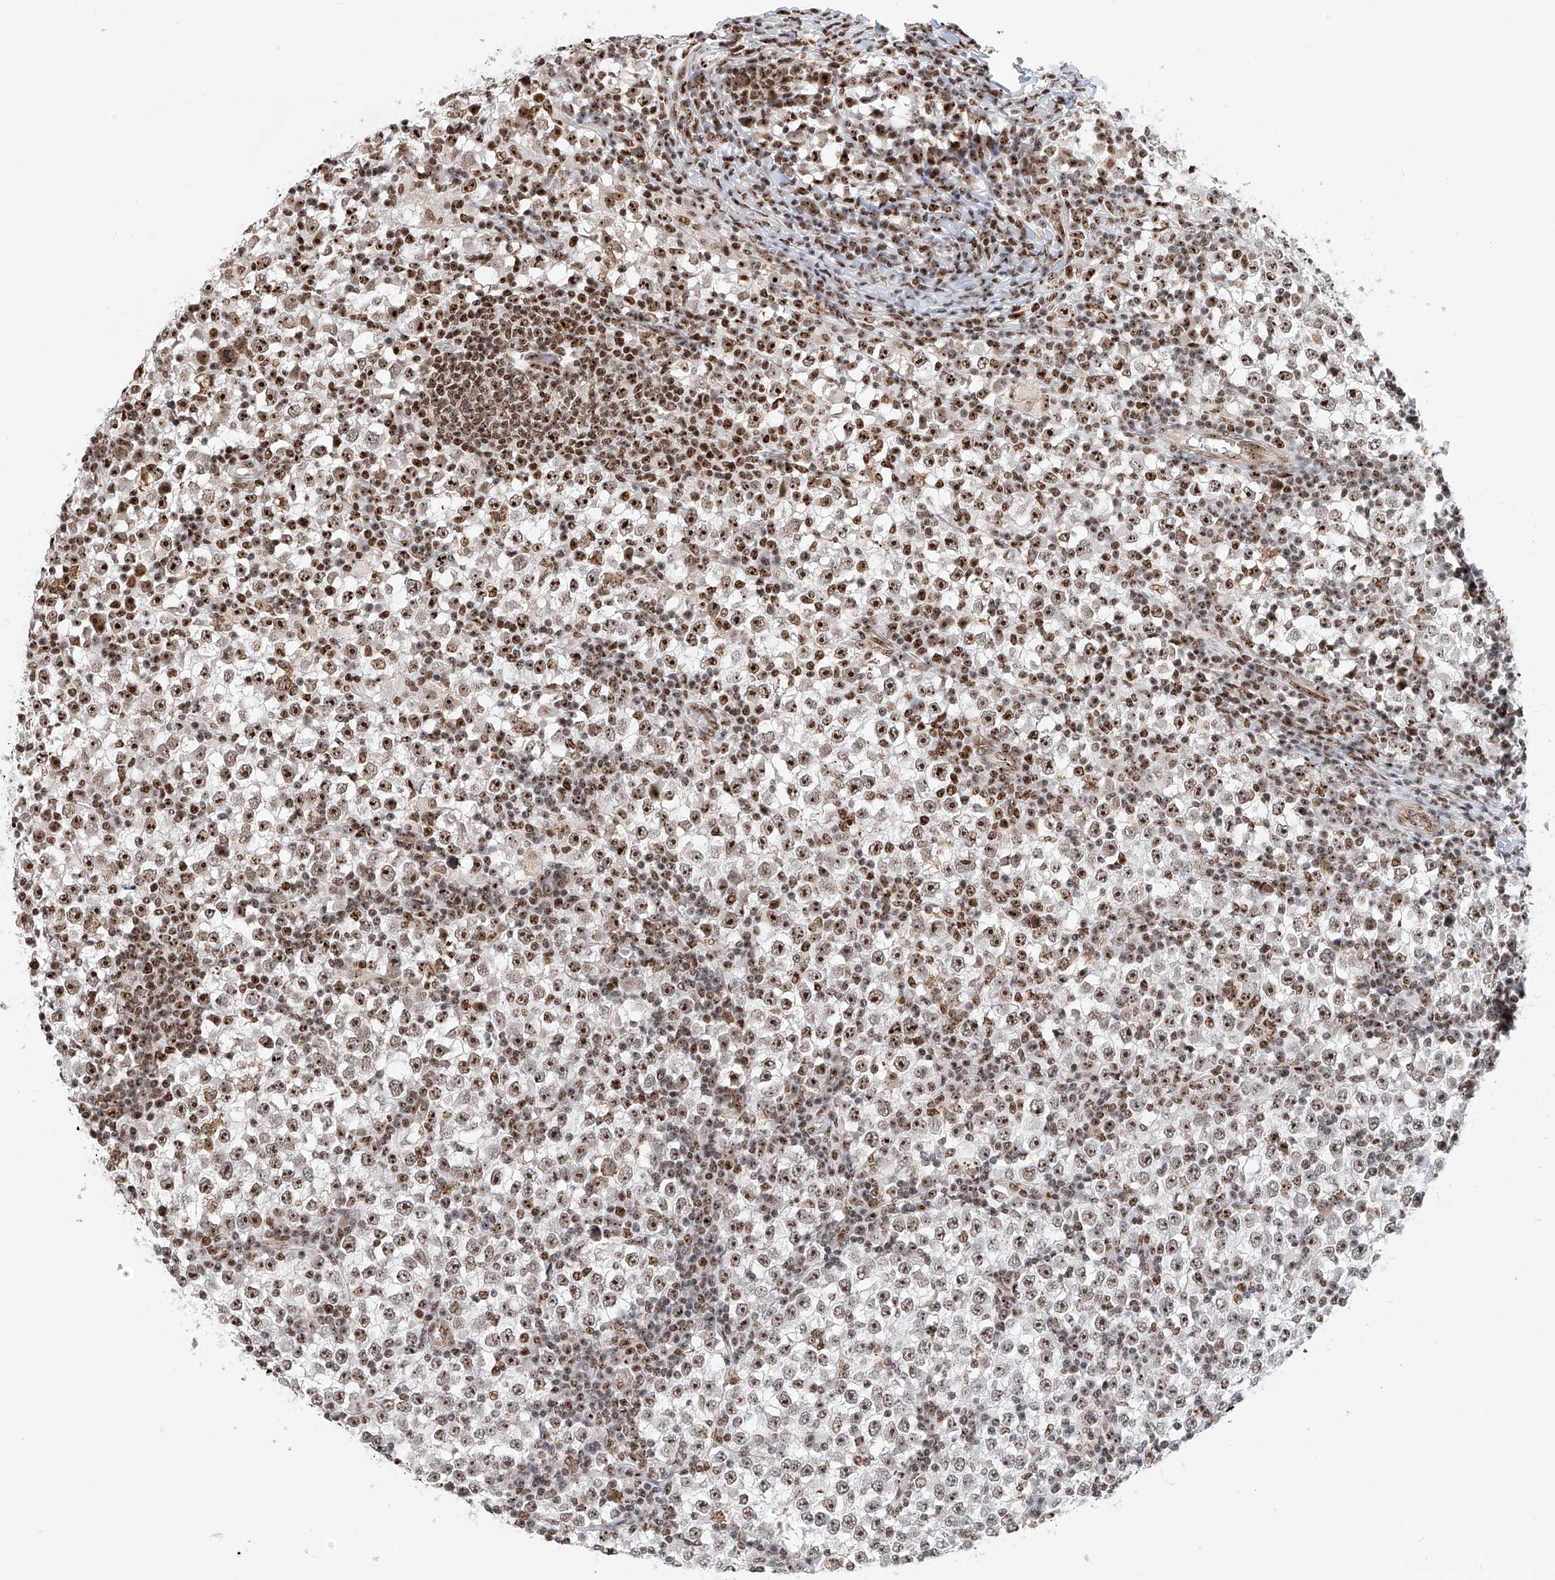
{"staining": {"intensity": "strong", "quantity": "25%-75%", "location": "nuclear"}, "tissue": "testis cancer", "cell_type": "Tumor cells", "image_type": "cancer", "snomed": [{"axis": "morphology", "description": "Seminoma, NOS"}, {"axis": "topography", "description": "Testis"}], "caption": "High-magnification brightfield microscopy of testis cancer stained with DAB (3,3'-diaminobenzidine) (brown) and counterstained with hematoxylin (blue). tumor cells exhibit strong nuclear positivity is appreciated in approximately25%-75% of cells.", "gene": "PRUNE2", "patient": {"sex": "male", "age": 65}}